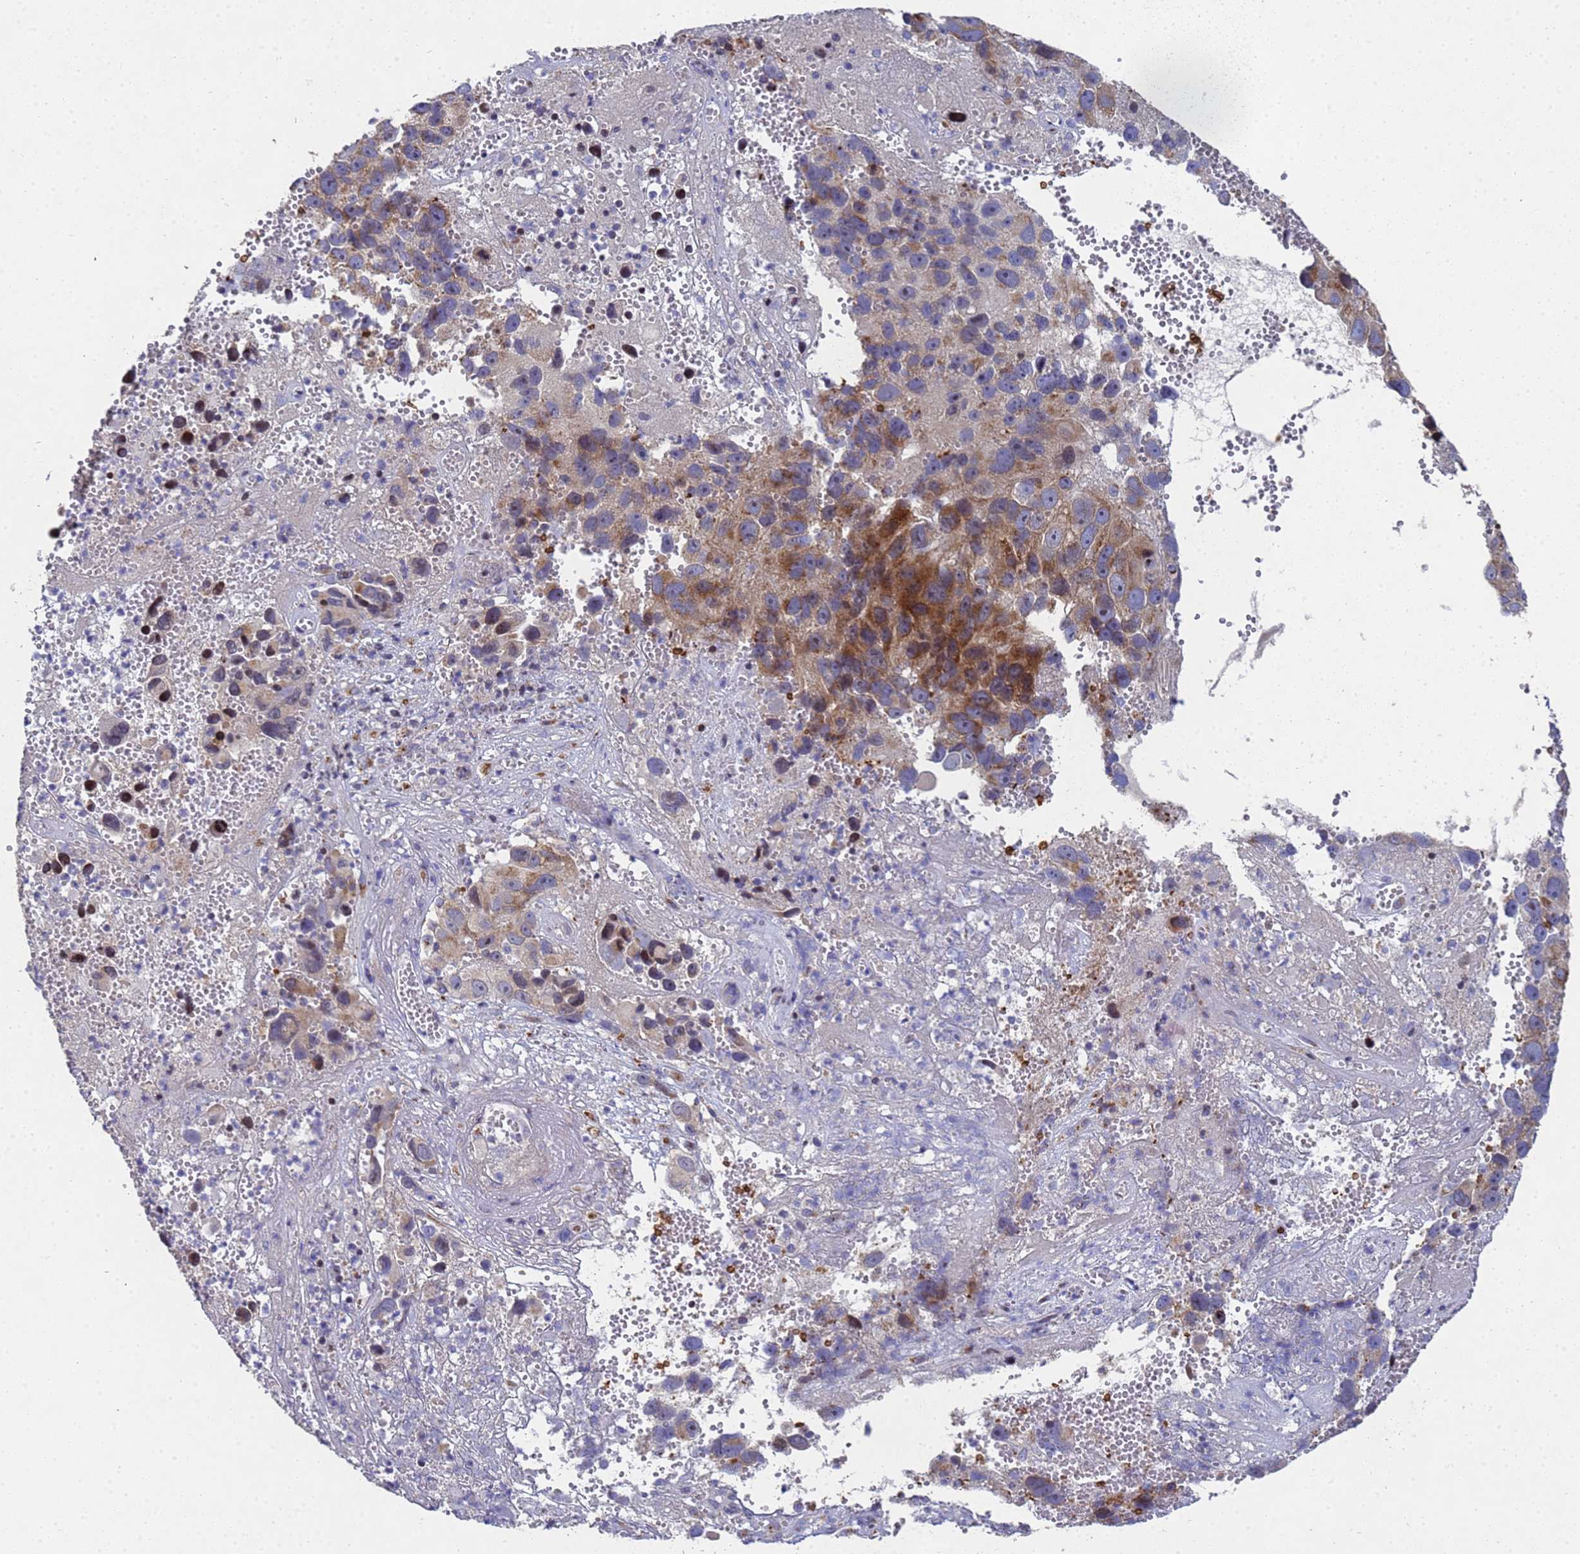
{"staining": {"intensity": "moderate", "quantity": "<25%", "location": "cytoplasmic/membranous"}, "tissue": "melanoma", "cell_type": "Tumor cells", "image_type": "cancer", "snomed": [{"axis": "morphology", "description": "Malignant melanoma, NOS"}, {"axis": "topography", "description": "Skin"}], "caption": "This image shows melanoma stained with immunohistochemistry to label a protein in brown. The cytoplasmic/membranous of tumor cells show moderate positivity for the protein. Nuclei are counter-stained blue.", "gene": "NSUN6", "patient": {"sex": "male", "age": 84}}